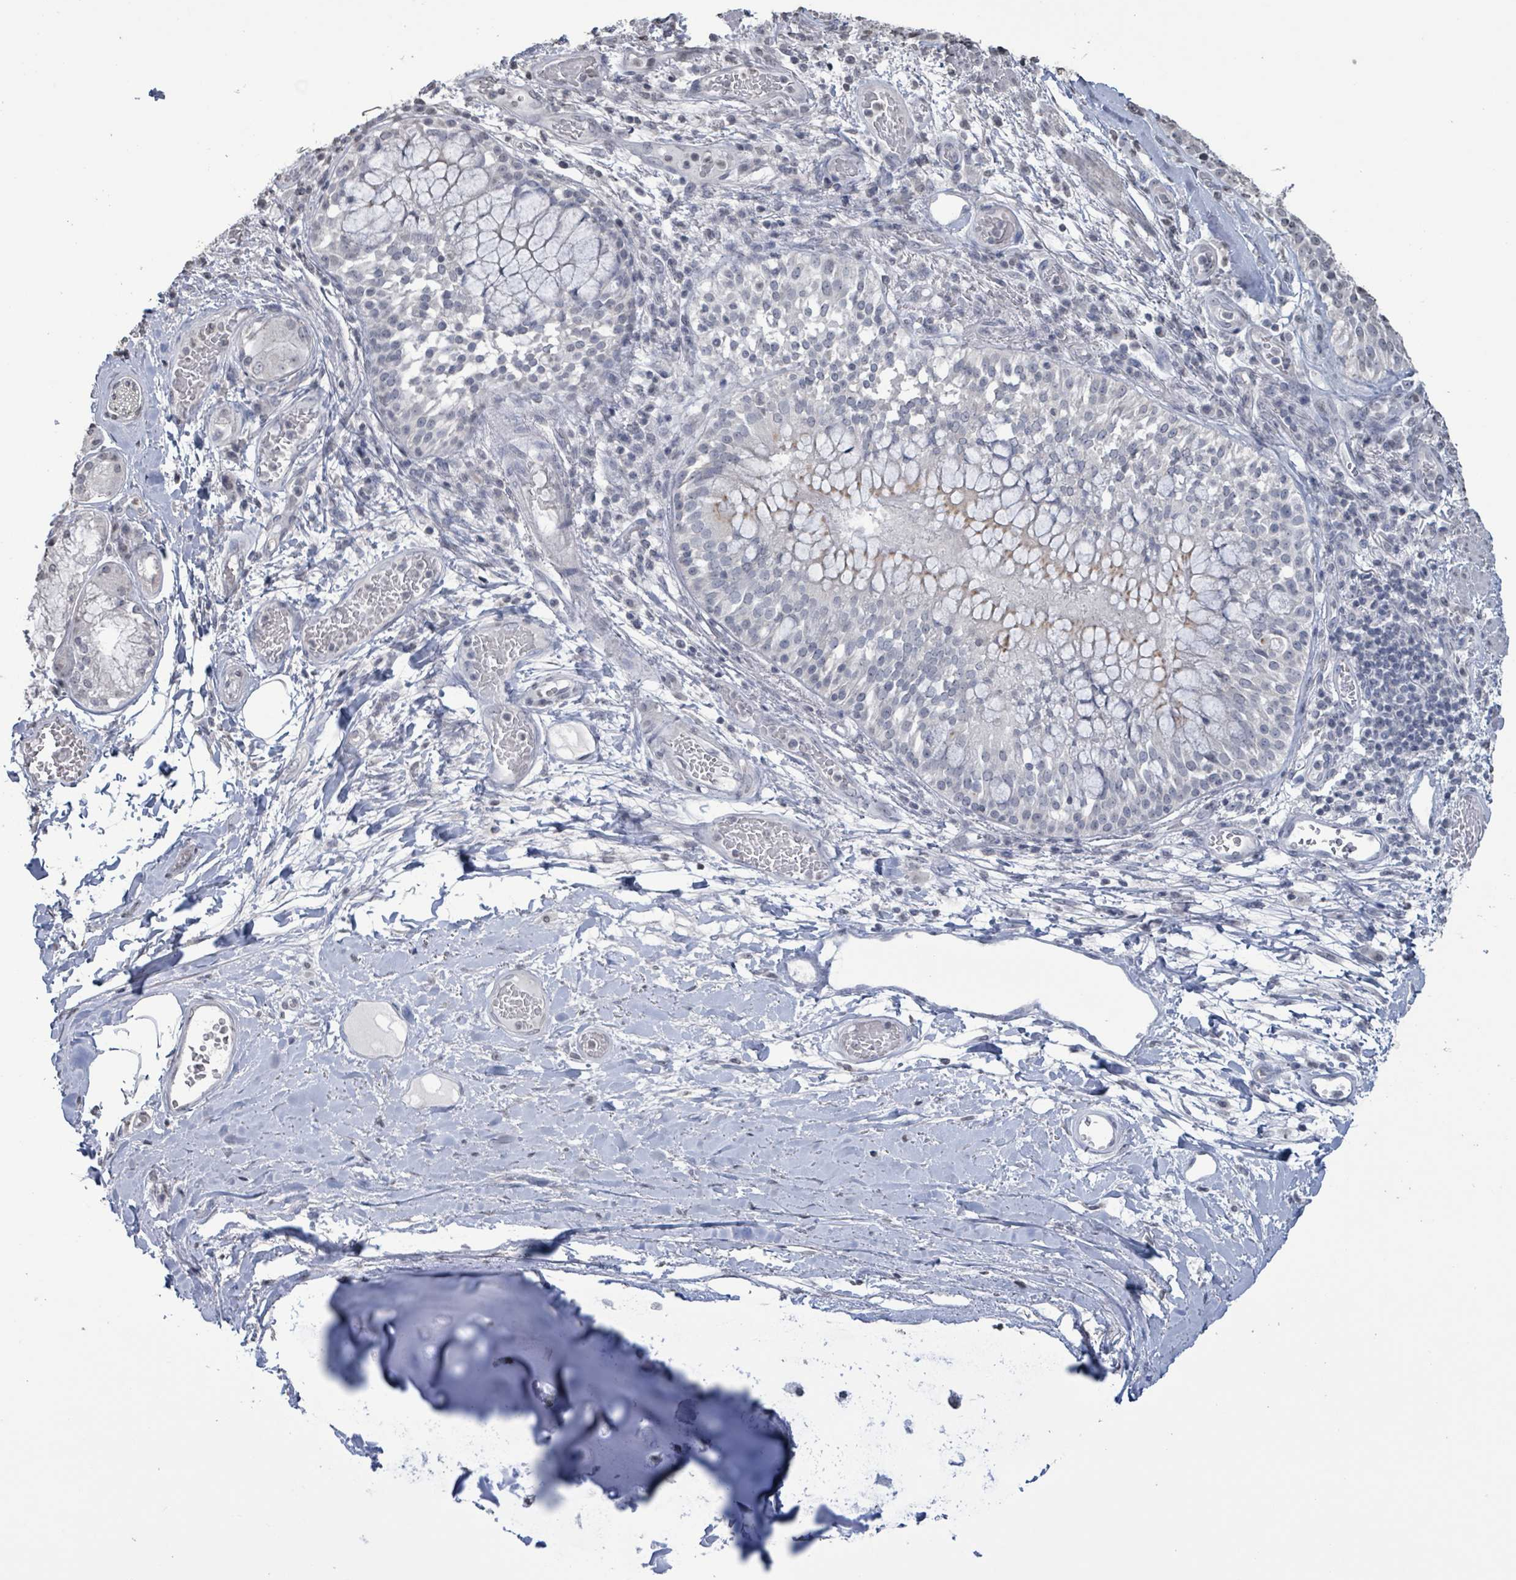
{"staining": {"intensity": "weak", "quantity": "<25%", "location": "cytoplasmic/membranous"}, "tissue": "bronchus", "cell_type": "Respiratory epithelial cells", "image_type": "normal", "snomed": [{"axis": "morphology", "description": "Normal tissue, NOS"}, {"axis": "topography", "description": "Cartilage tissue"}, {"axis": "topography", "description": "Bronchus"}], "caption": "Photomicrograph shows no protein staining in respiratory epithelial cells of unremarkable bronchus. The staining was performed using DAB to visualize the protein expression in brown, while the nuclei were stained in blue with hematoxylin (Magnification: 20x).", "gene": "CA9", "patient": {"sex": "male", "age": 63}}